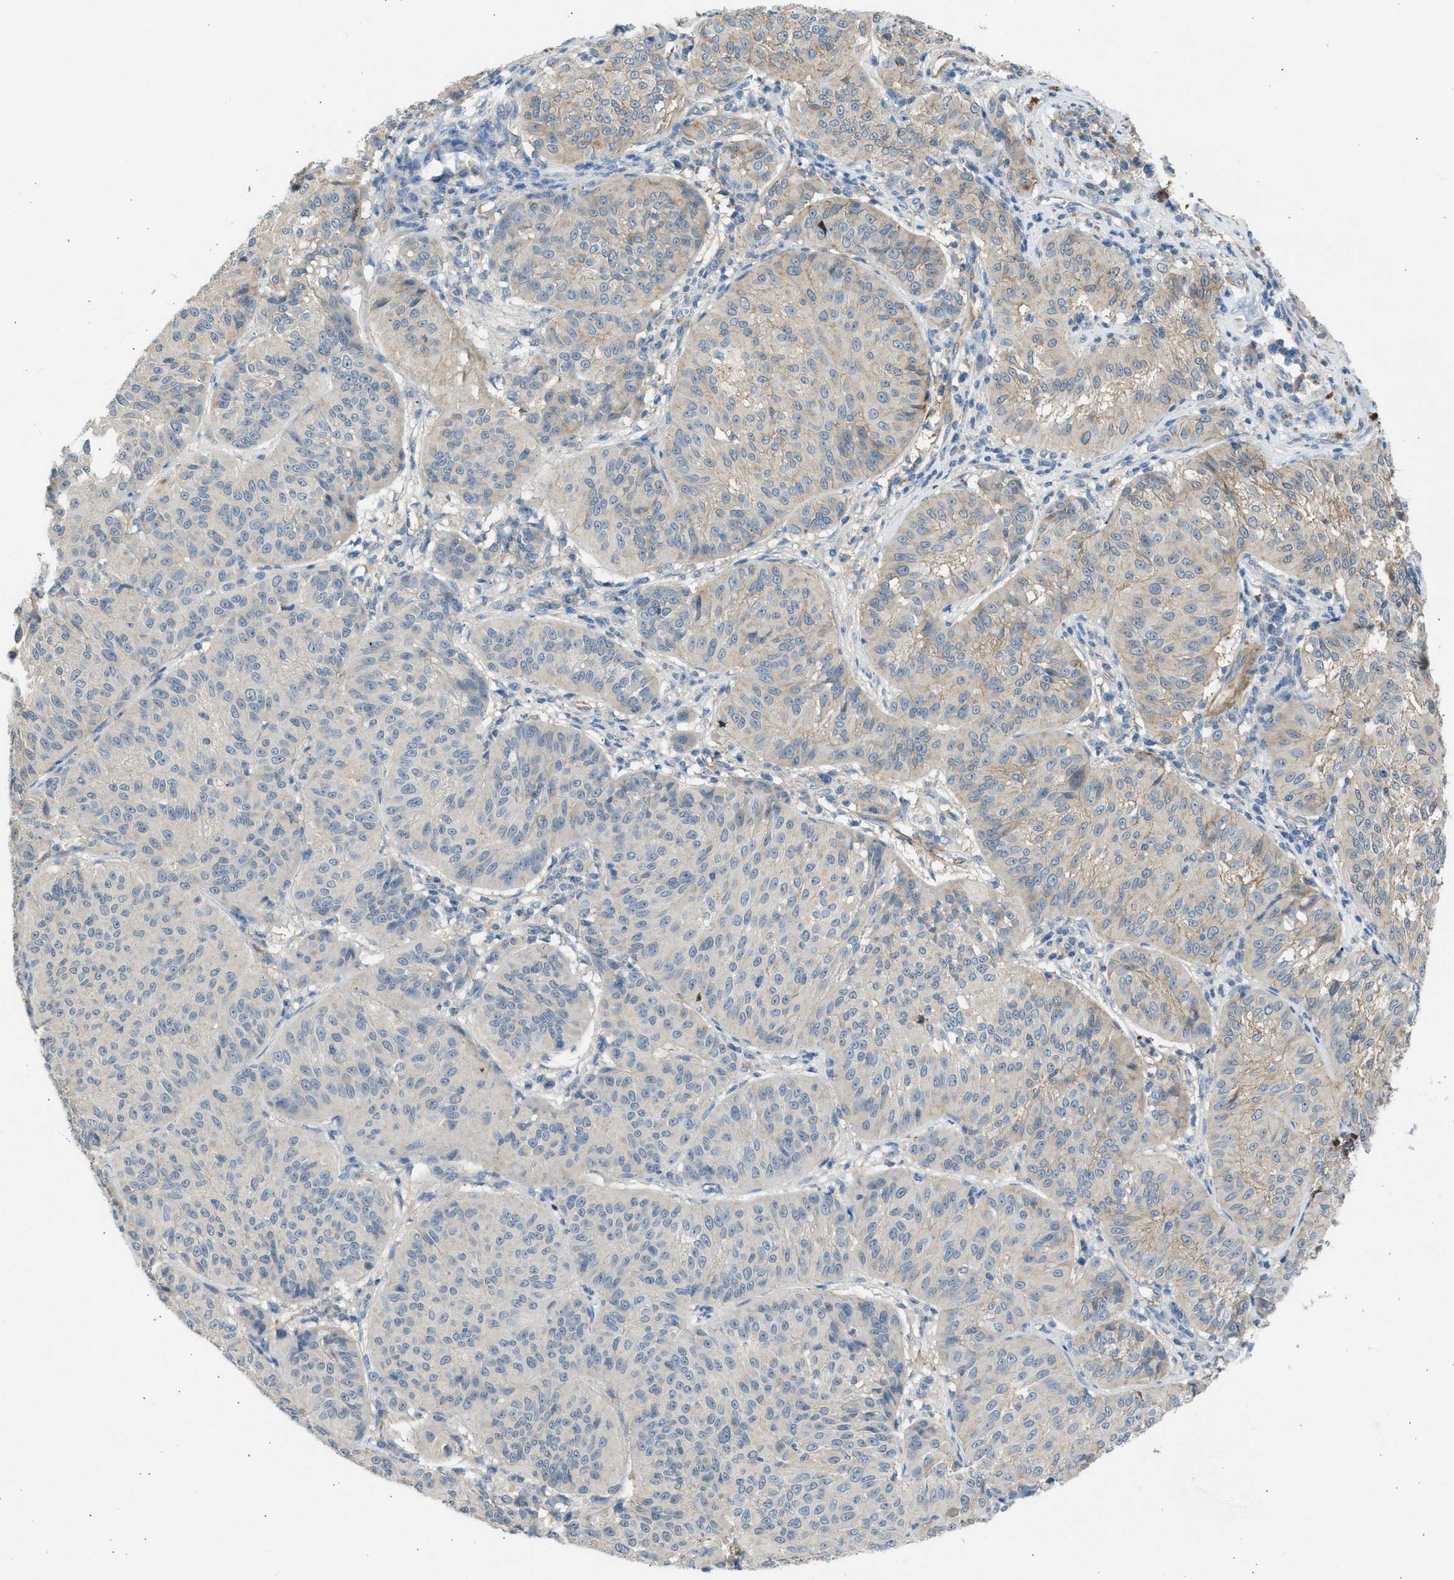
{"staining": {"intensity": "negative", "quantity": "none", "location": "none"}, "tissue": "melanoma", "cell_type": "Tumor cells", "image_type": "cancer", "snomed": [{"axis": "morphology", "description": "Malignant melanoma, NOS"}, {"axis": "topography", "description": "Skin"}], "caption": "Protein analysis of malignant melanoma exhibits no significant staining in tumor cells. (DAB (3,3'-diaminobenzidine) immunohistochemistry (IHC), high magnification).", "gene": "PCNX3", "patient": {"sex": "female", "age": 72}}